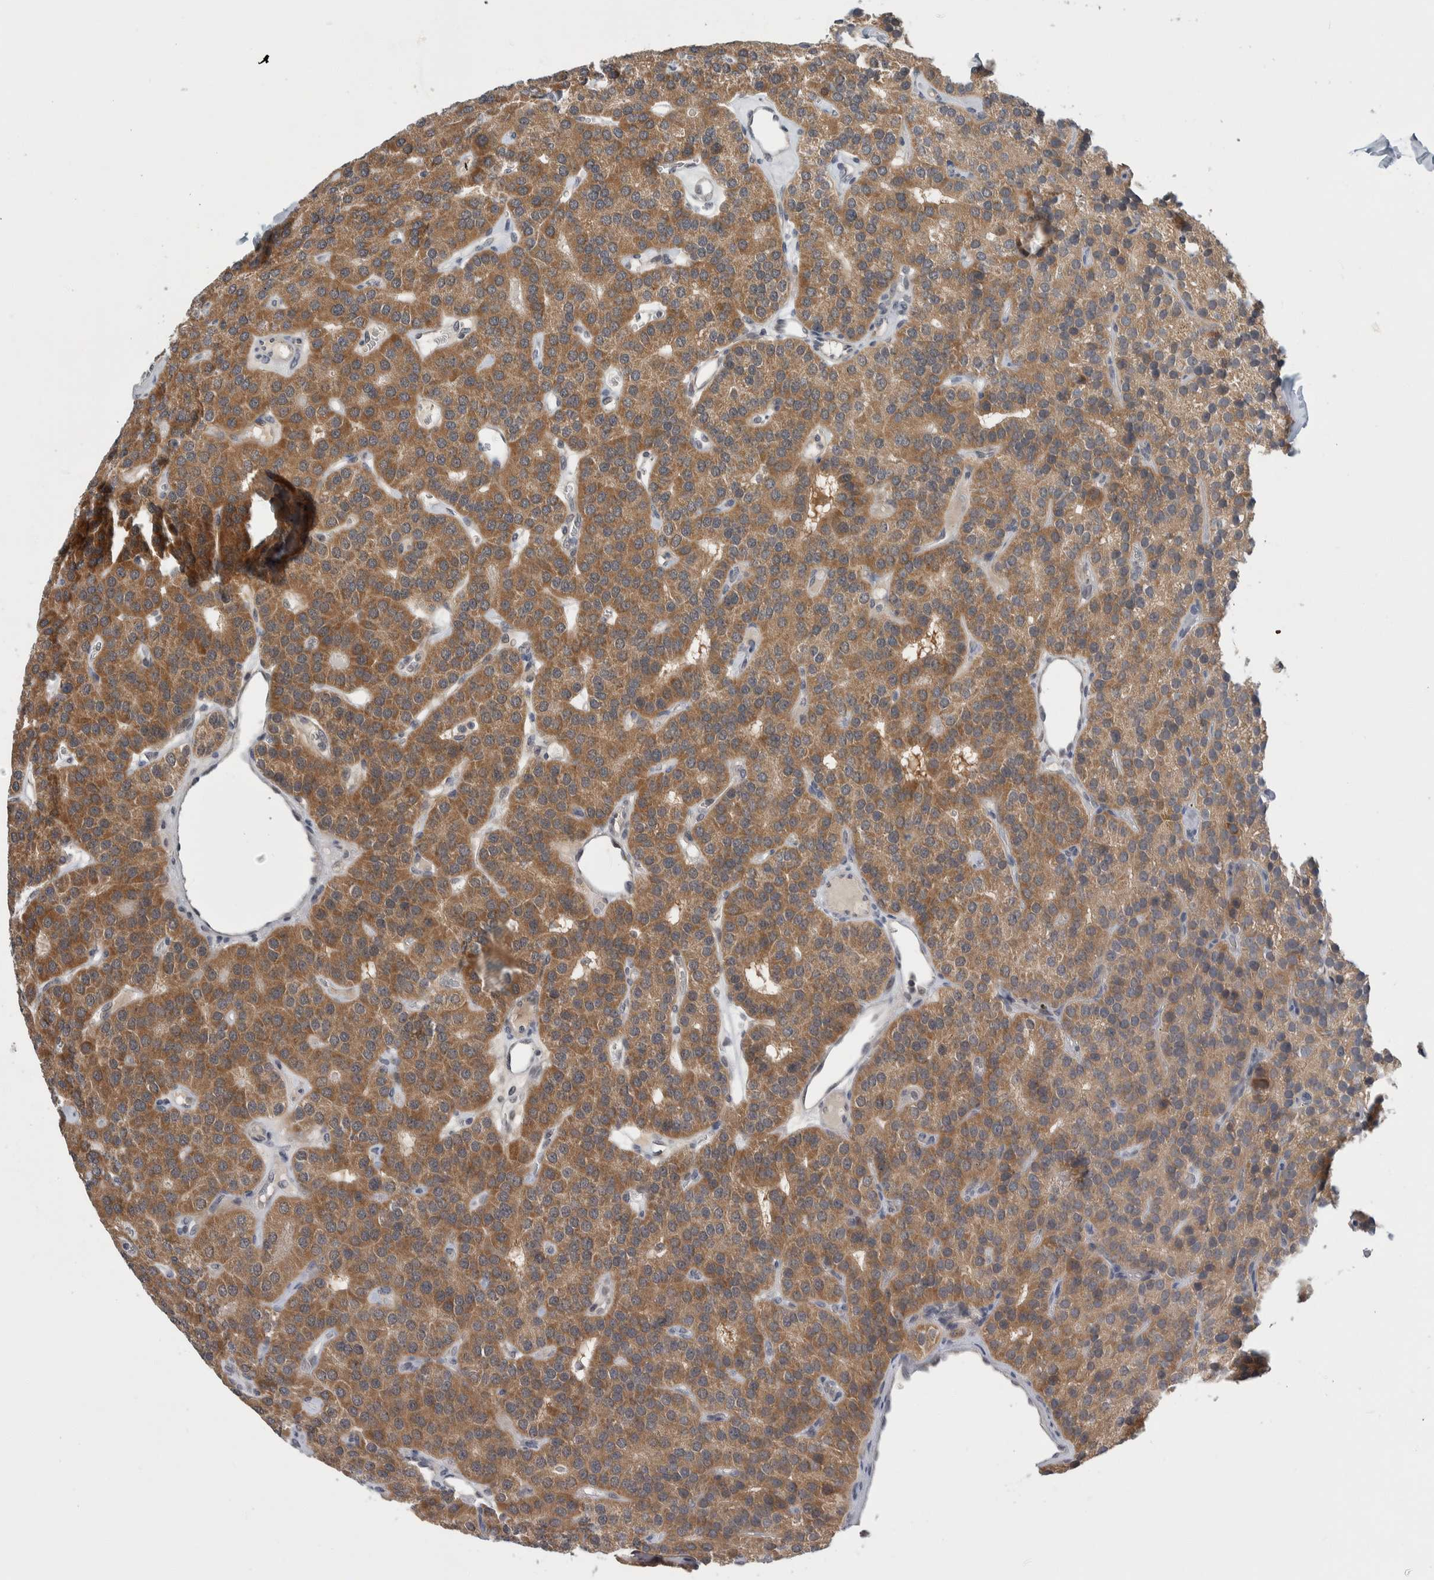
{"staining": {"intensity": "moderate", "quantity": ">75%", "location": "cytoplasmic/membranous"}, "tissue": "parathyroid gland", "cell_type": "Glandular cells", "image_type": "normal", "snomed": [{"axis": "morphology", "description": "Normal tissue, NOS"}, {"axis": "morphology", "description": "Adenoma, NOS"}, {"axis": "topography", "description": "Parathyroid gland"}], "caption": "High-magnification brightfield microscopy of unremarkable parathyroid gland stained with DAB (brown) and counterstained with hematoxylin (blue). glandular cells exhibit moderate cytoplasmic/membranous staining is seen in approximately>75% of cells.", "gene": "SHPK", "patient": {"sex": "female", "age": 86}}